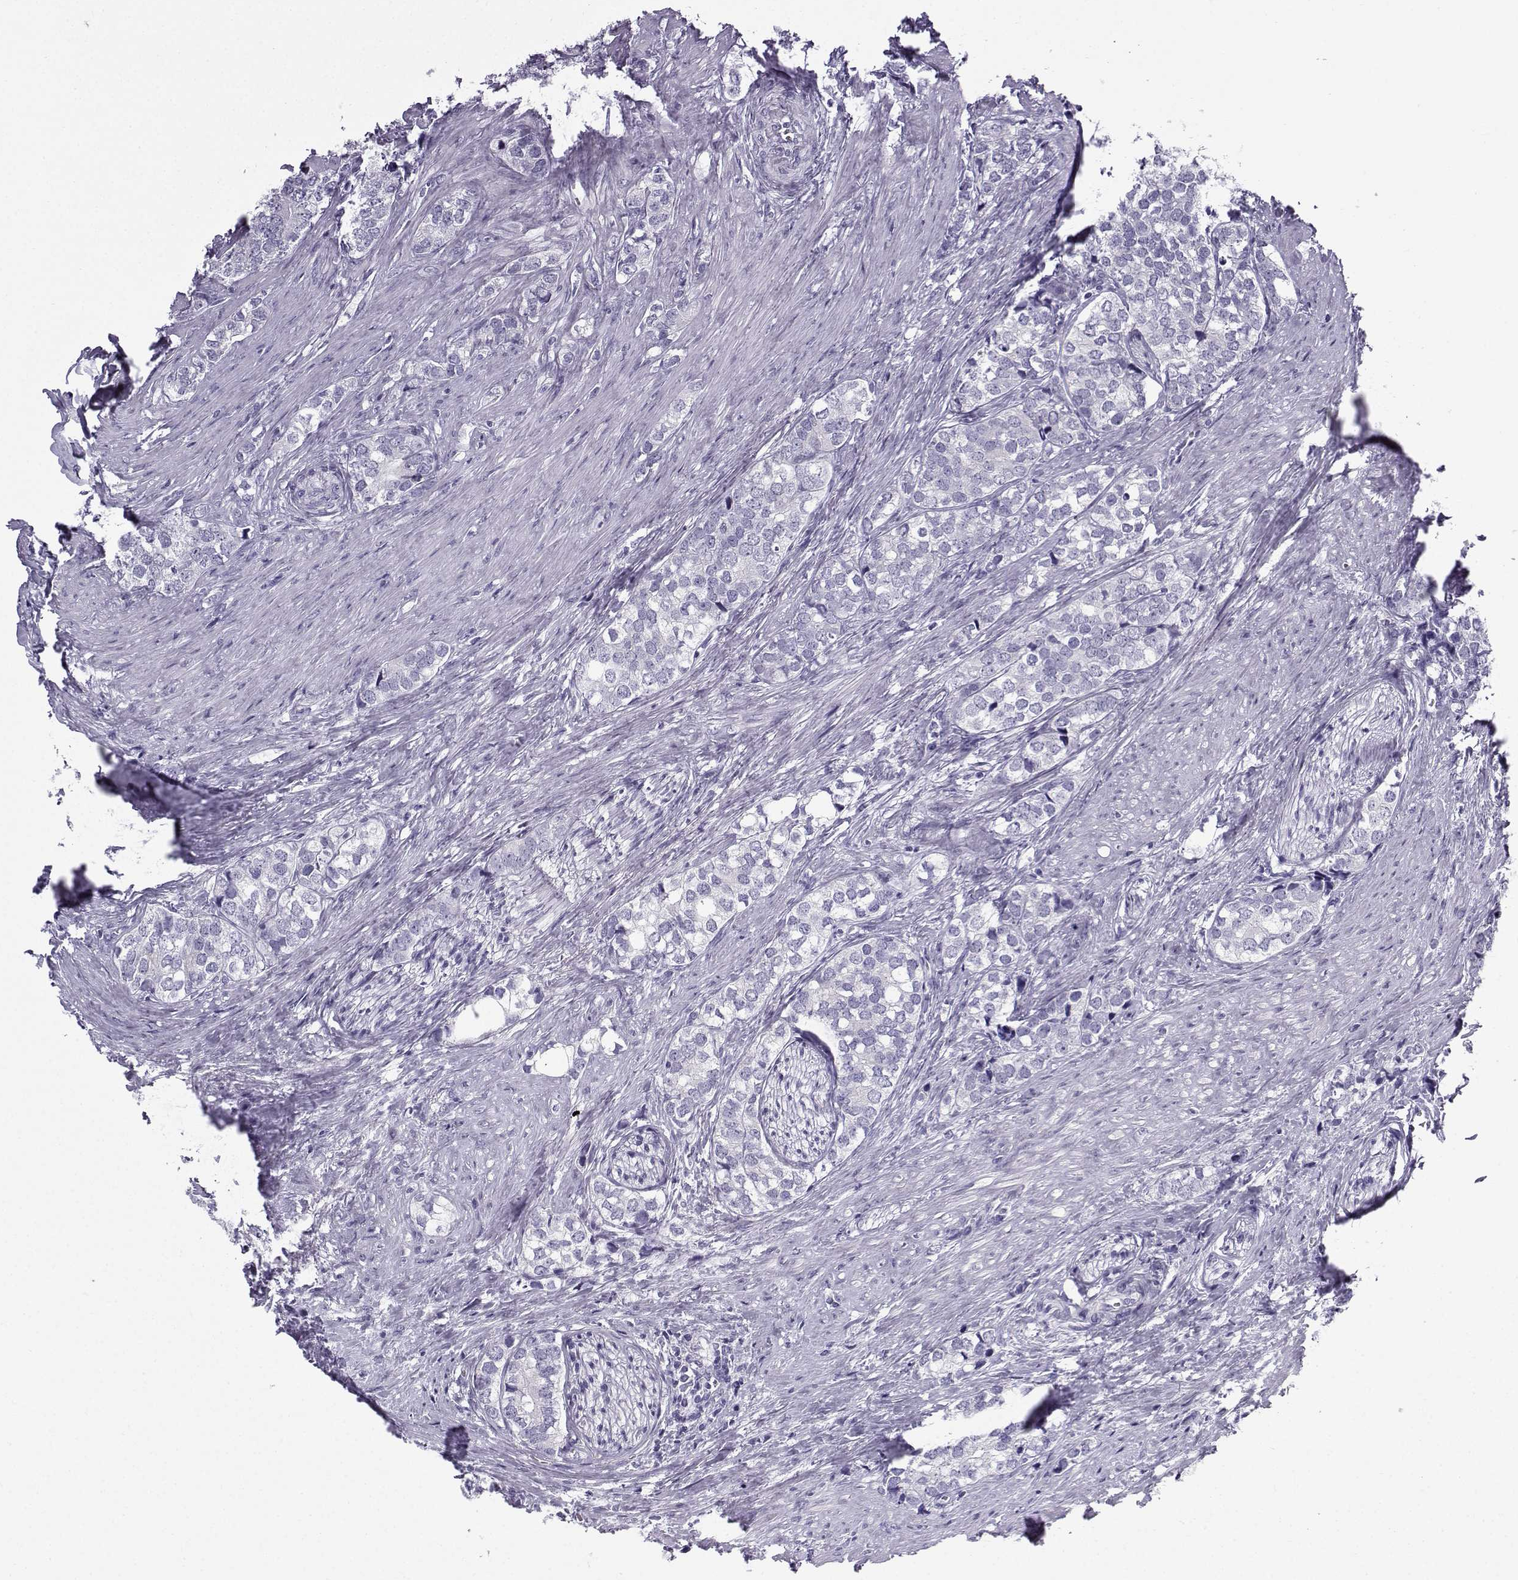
{"staining": {"intensity": "negative", "quantity": "none", "location": "none"}, "tissue": "prostate cancer", "cell_type": "Tumor cells", "image_type": "cancer", "snomed": [{"axis": "morphology", "description": "Adenocarcinoma, NOS"}, {"axis": "topography", "description": "Prostate and seminal vesicle, NOS"}], "caption": "This is an immunohistochemistry image of adenocarcinoma (prostate). There is no staining in tumor cells.", "gene": "ZBTB8B", "patient": {"sex": "male", "age": 63}}